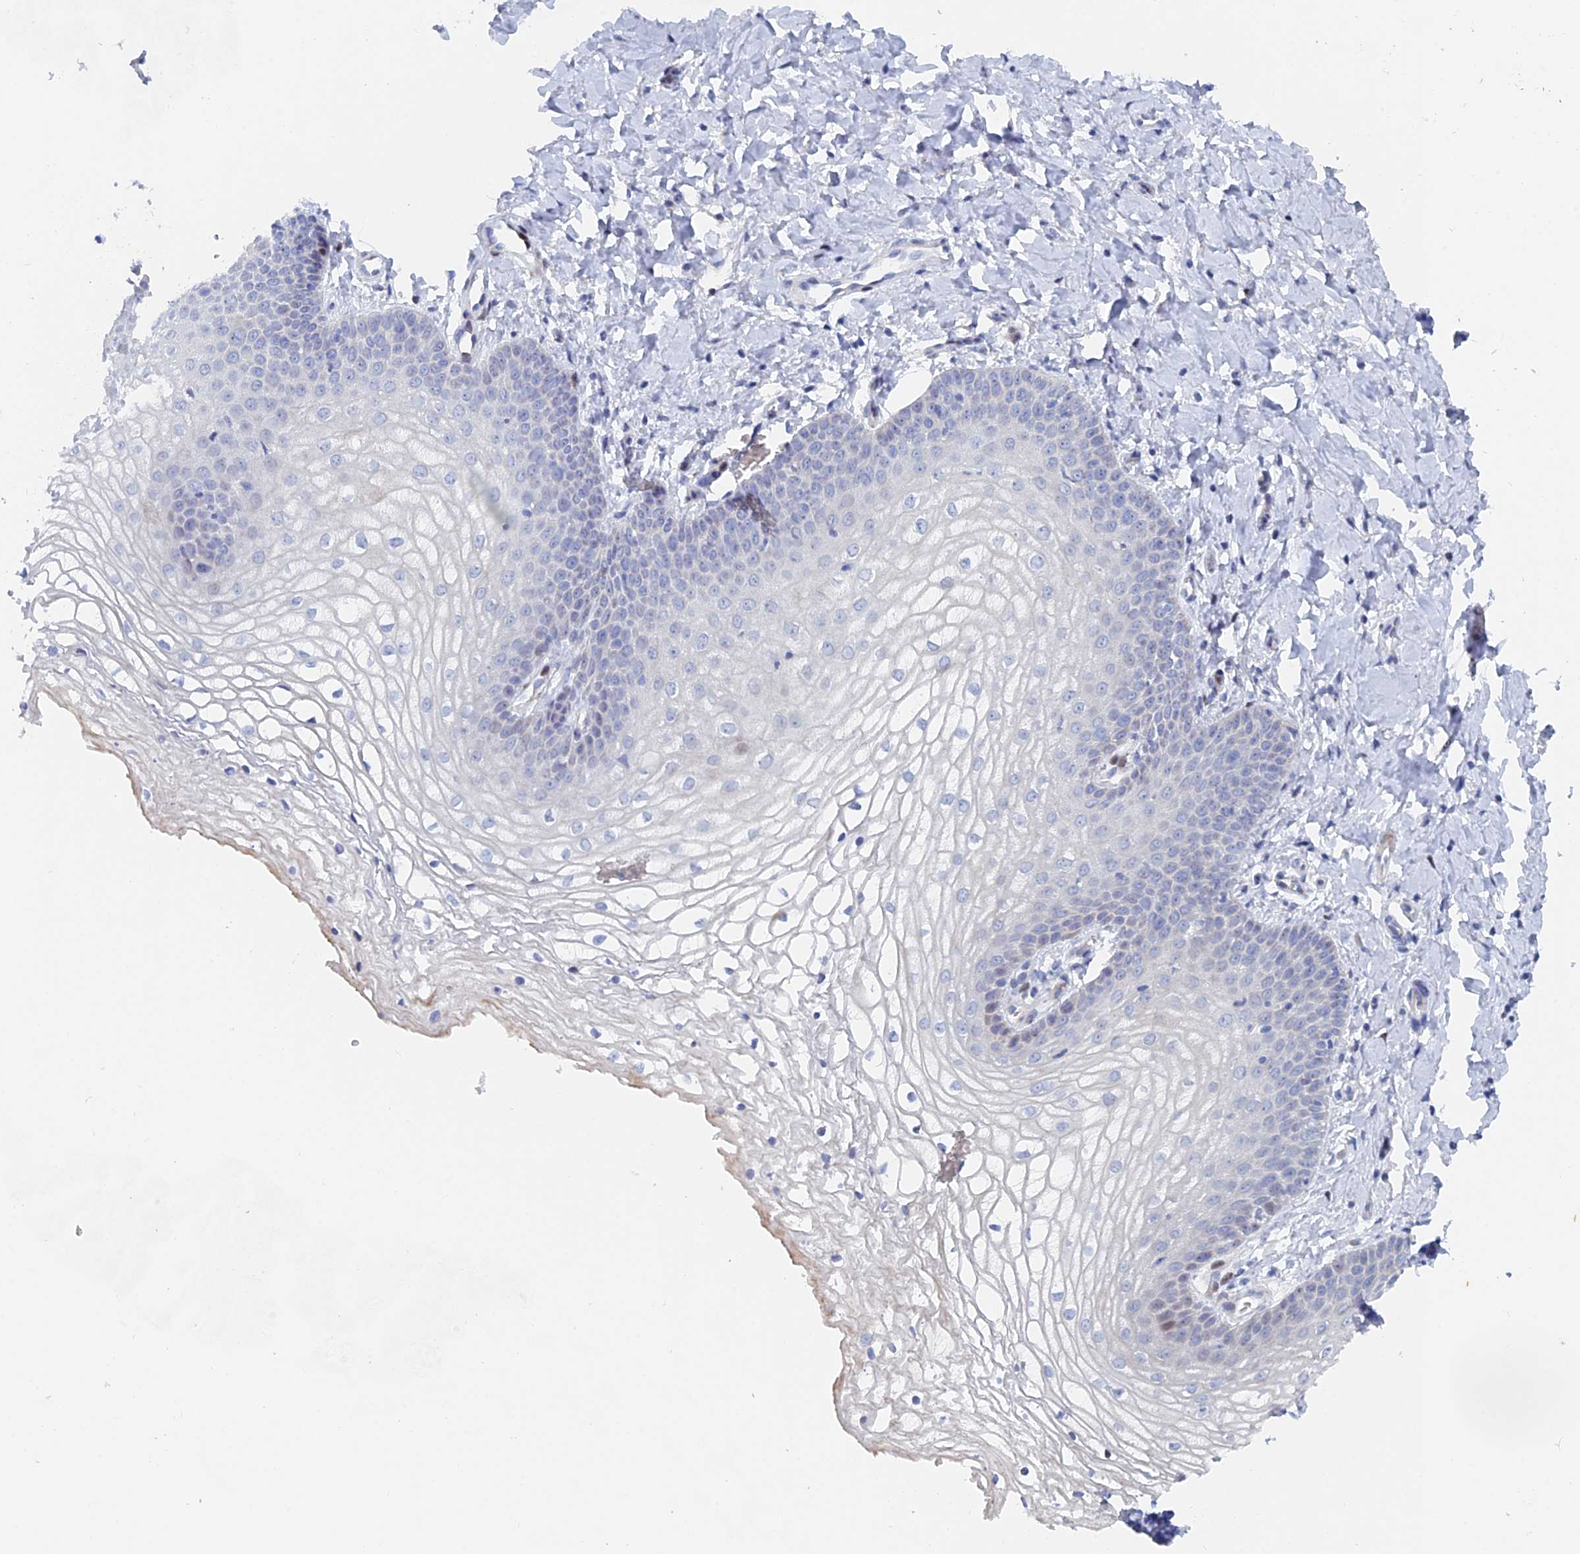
{"staining": {"intensity": "weak", "quantity": "<25%", "location": "cytoplasmic/membranous"}, "tissue": "vagina", "cell_type": "Squamous epithelial cells", "image_type": "normal", "snomed": [{"axis": "morphology", "description": "Normal tissue, NOS"}, {"axis": "topography", "description": "Vagina"}], "caption": "A high-resolution histopathology image shows IHC staining of normal vagina, which shows no significant positivity in squamous epithelial cells.", "gene": "DRGX", "patient": {"sex": "female", "age": 68}}